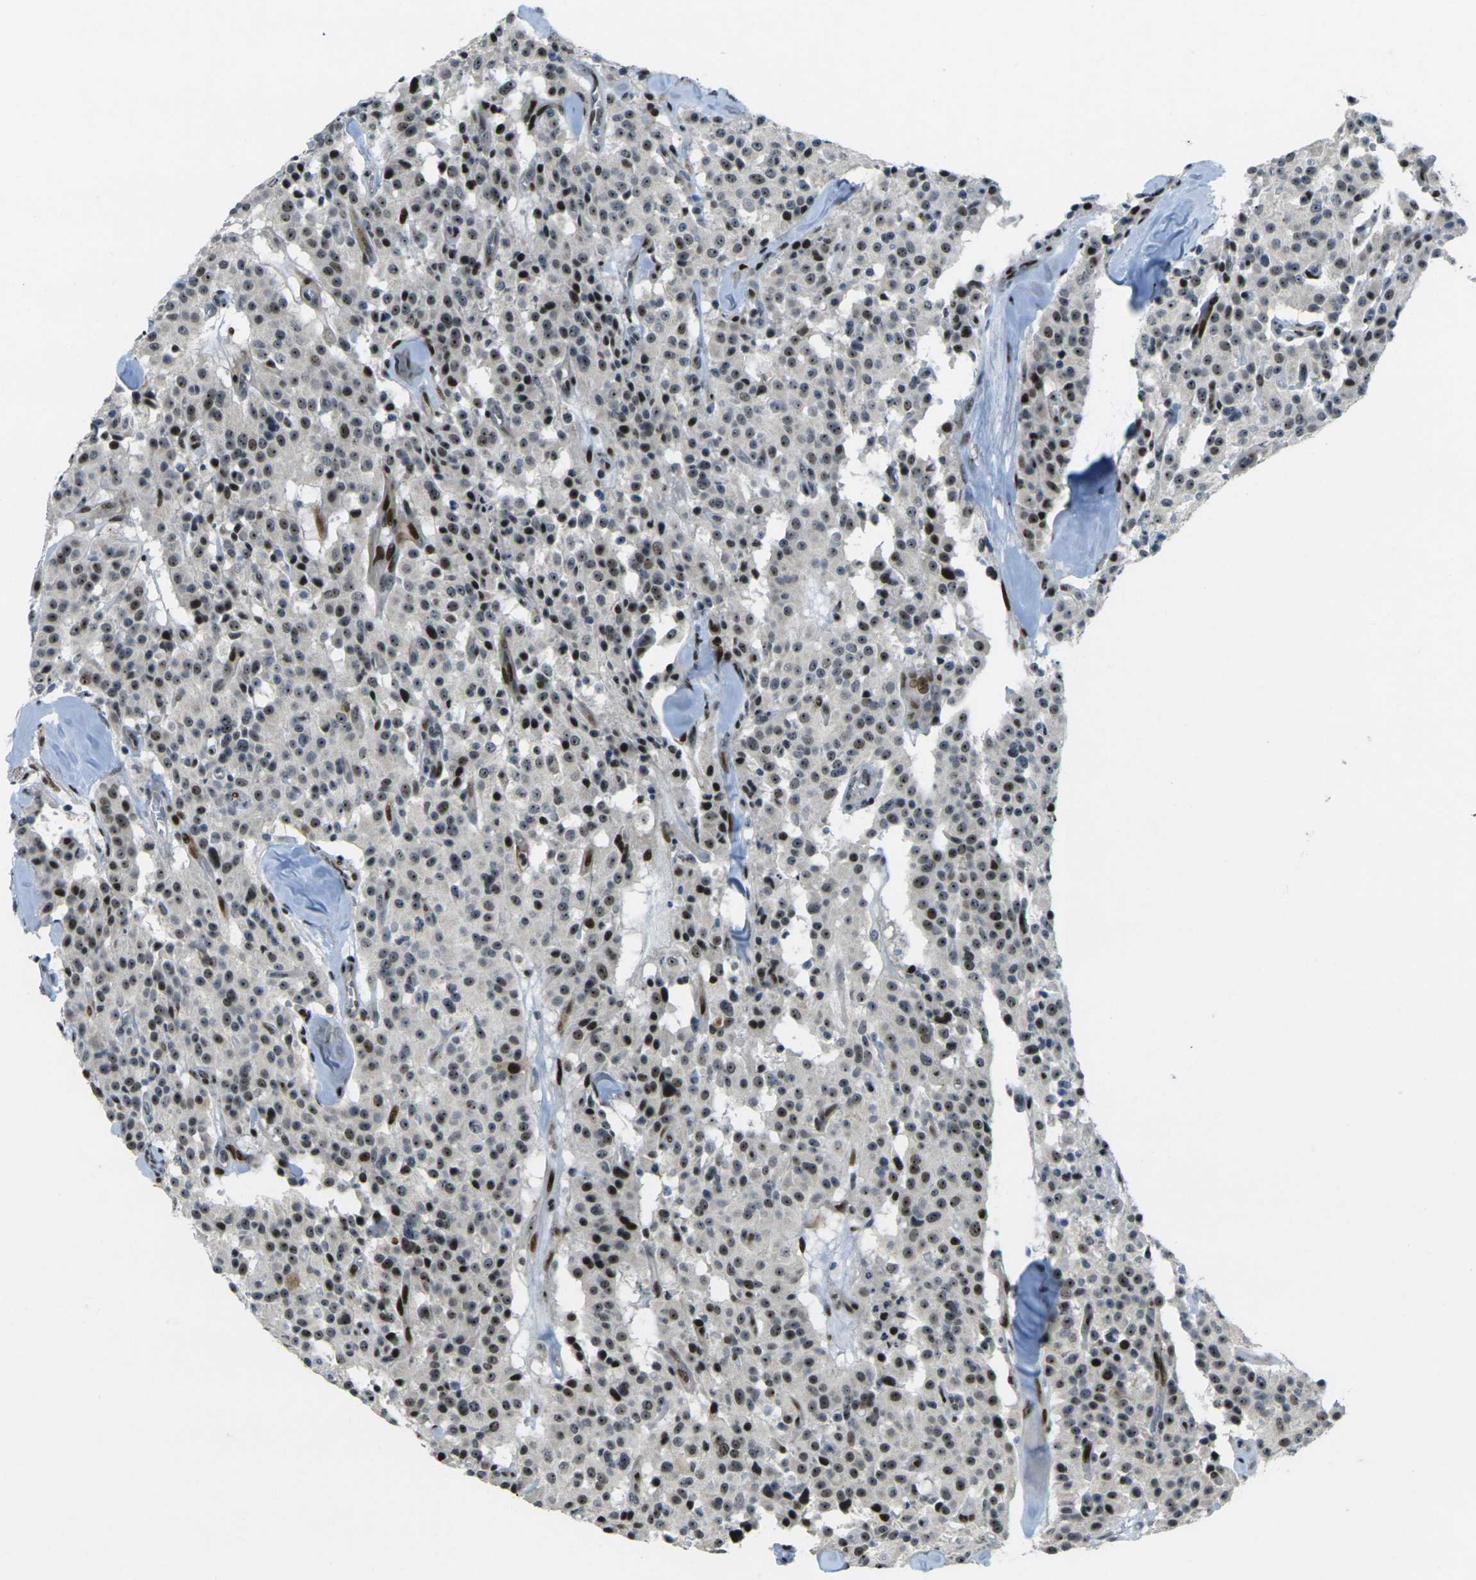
{"staining": {"intensity": "strong", "quantity": ">75%", "location": "nuclear"}, "tissue": "carcinoid", "cell_type": "Tumor cells", "image_type": "cancer", "snomed": [{"axis": "morphology", "description": "Carcinoid, malignant, NOS"}, {"axis": "topography", "description": "Lung"}], "caption": "Immunohistochemical staining of carcinoid (malignant) reveals high levels of strong nuclear protein expression in about >75% of tumor cells.", "gene": "UBE2C", "patient": {"sex": "male", "age": 30}}